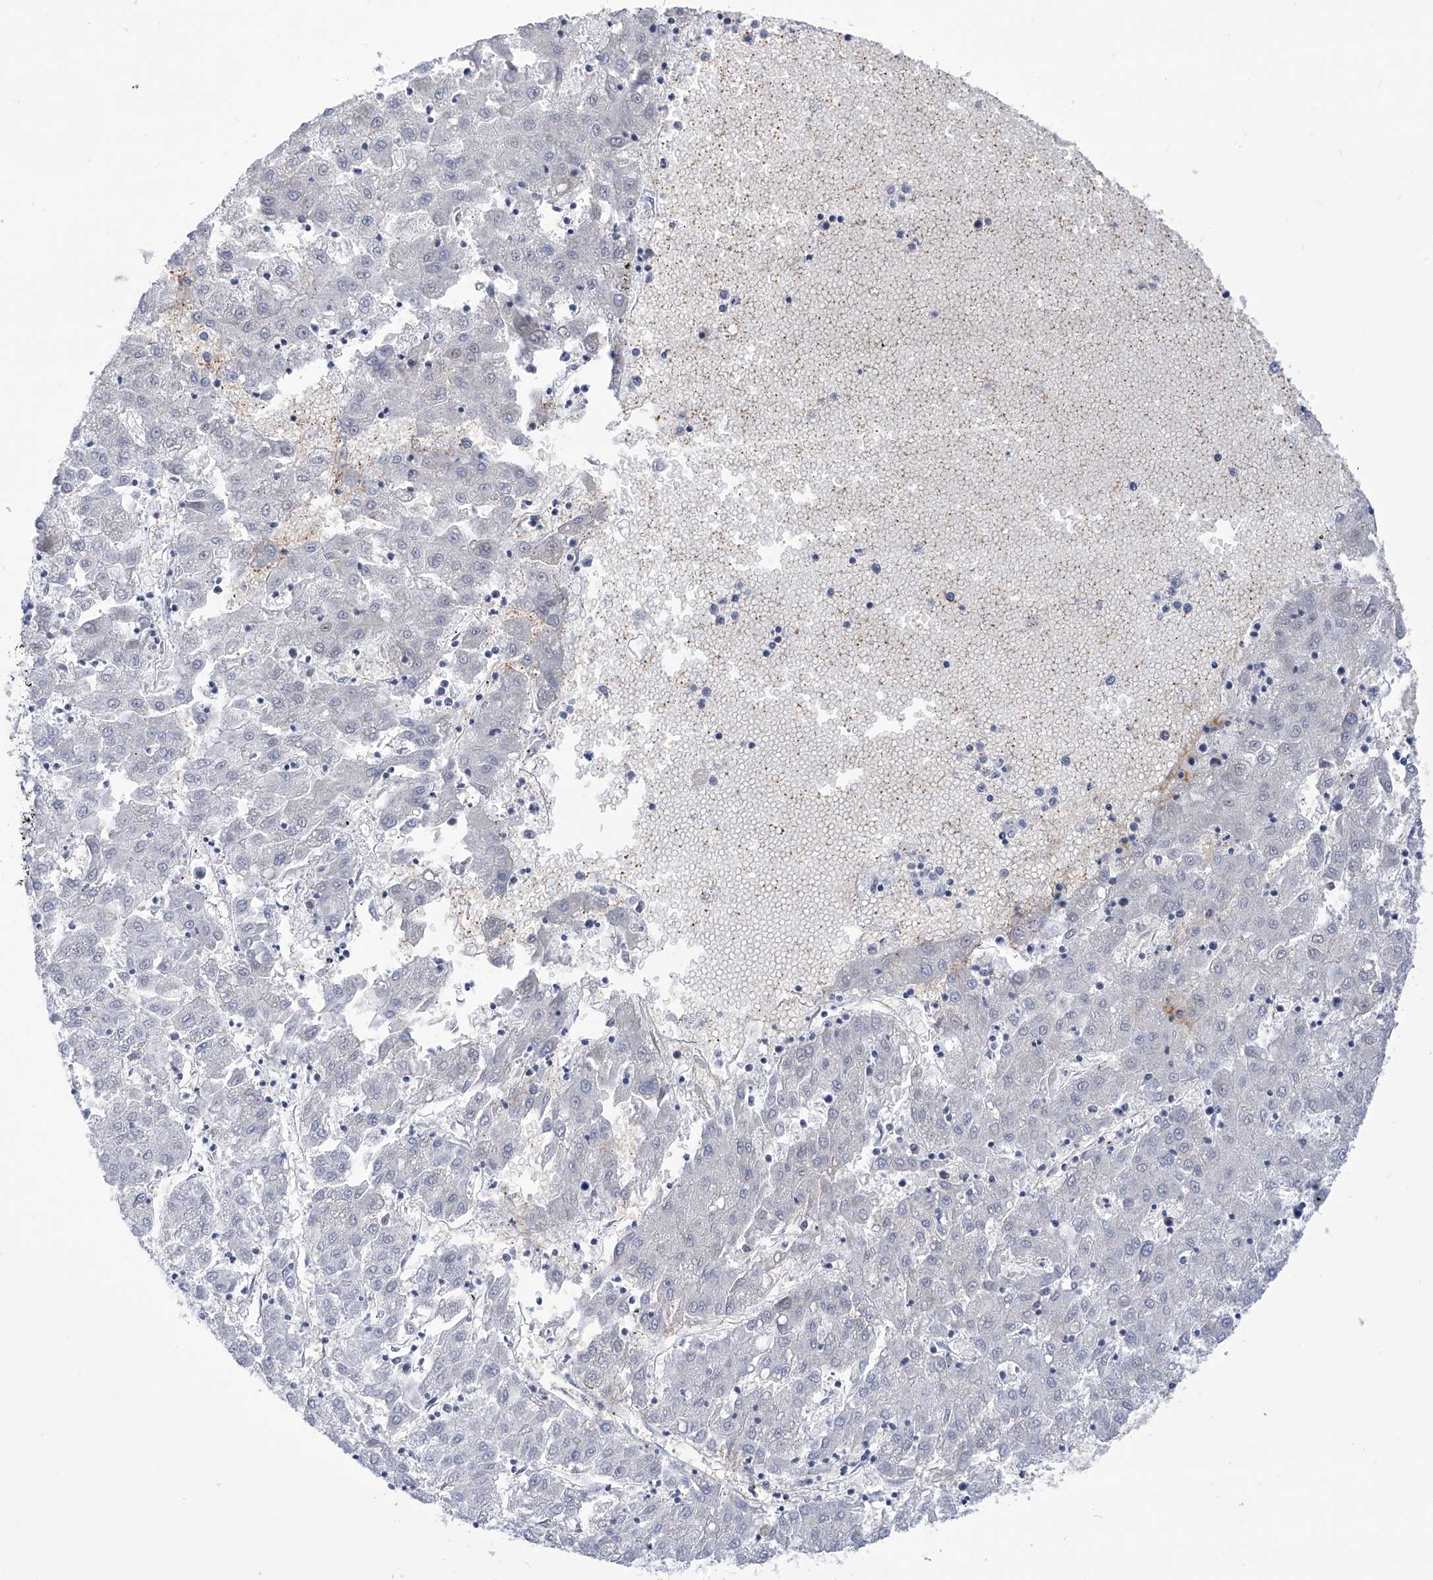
{"staining": {"intensity": "negative", "quantity": "none", "location": "none"}, "tissue": "liver cancer", "cell_type": "Tumor cells", "image_type": "cancer", "snomed": [{"axis": "morphology", "description": "Carcinoma, Hepatocellular, NOS"}, {"axis": "topography", "description": "Liver"}], "caption": "Tumor cells are negative for protein expression in human liver hepatocellular carcinoma. (Brightfield microscopy of DAB immunohistochemistry (IHC) at high magnification).", "gene": "SART1", "patient": {"sex": "male", "age": 72}}